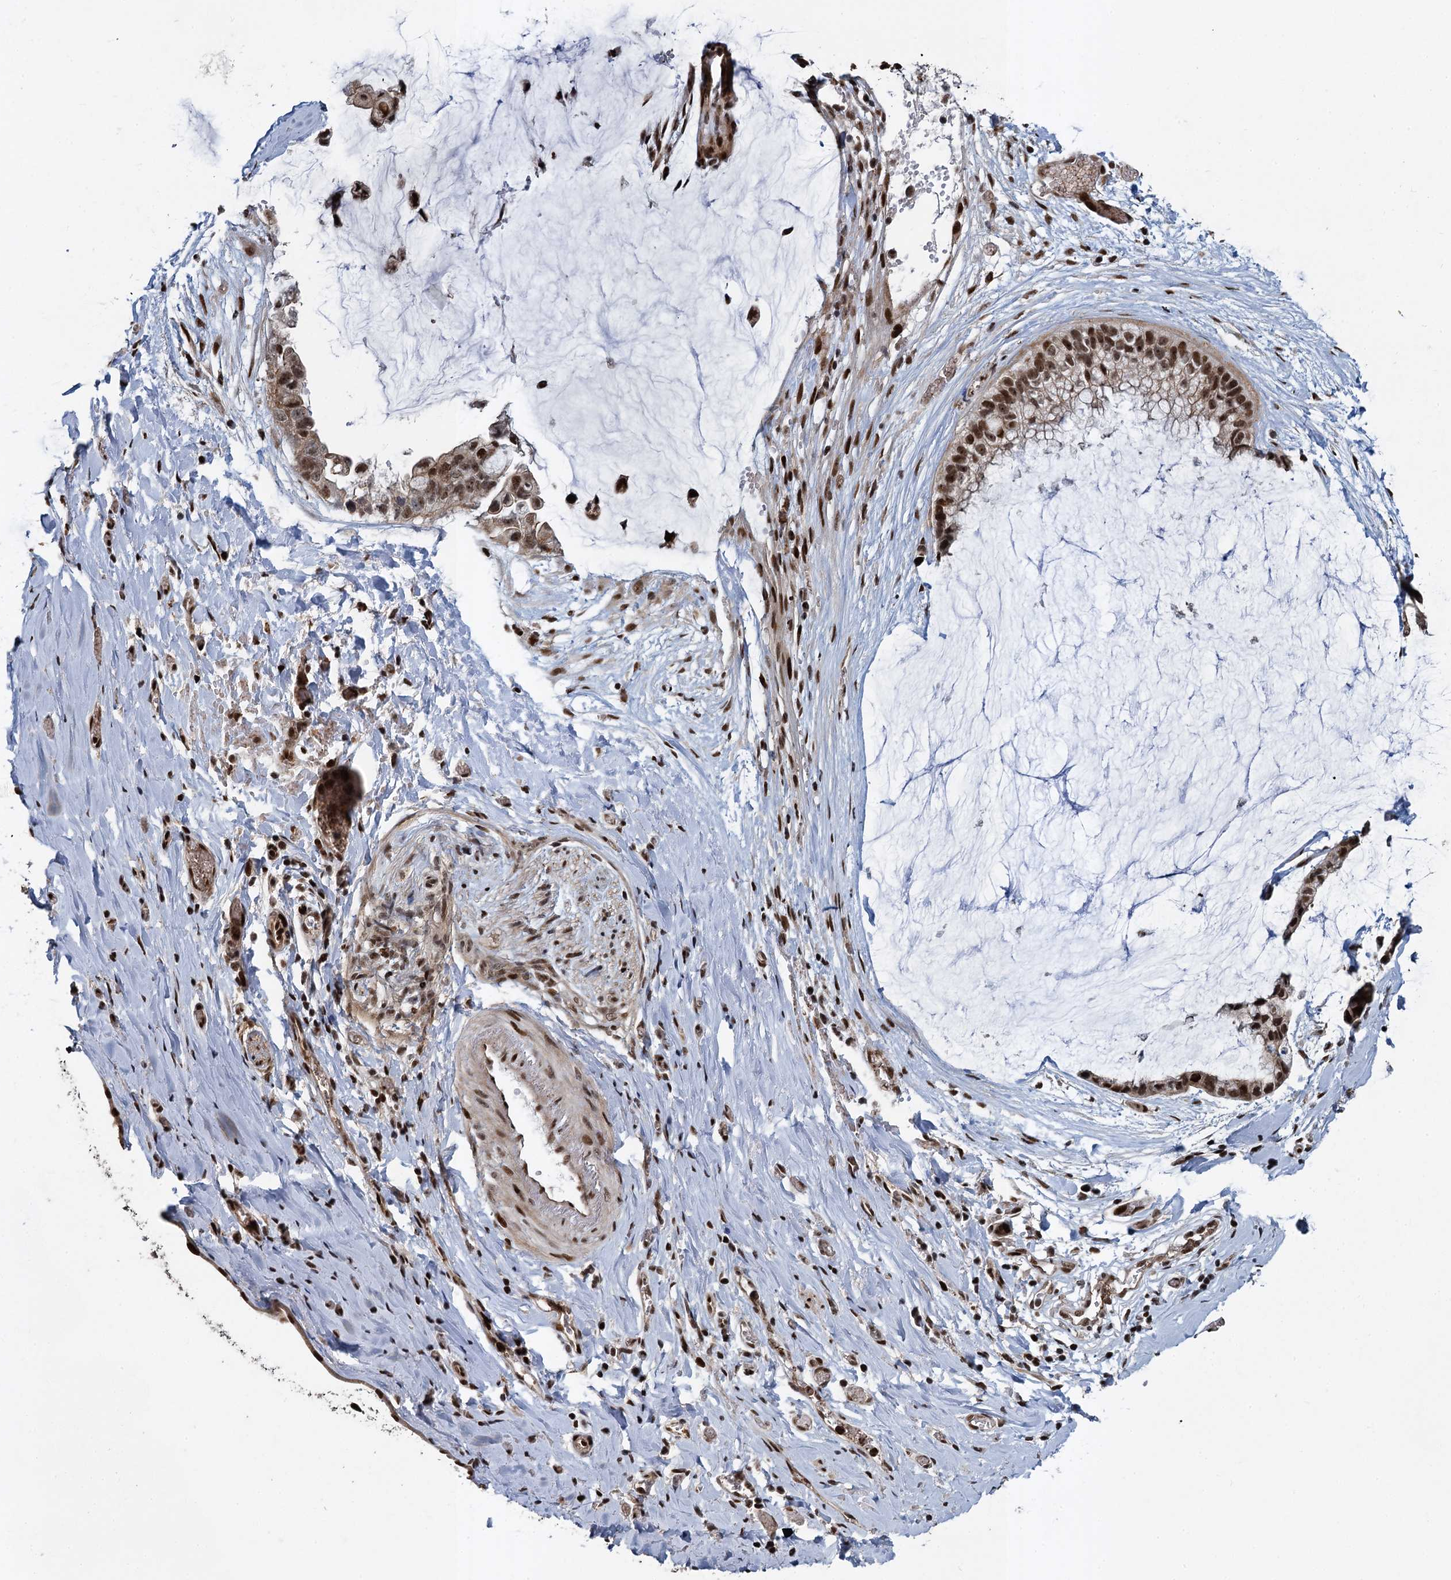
{"staining": {"intensity": "moderate", "quantity": ">75%", "location": "nuclear"}, "tissue": "ovarian cancer", "cell_type": "Tumor cells", "image_type": "cancer", "snomed": [{"axis": "morphology", "description": "Cystadenocarcinoma, mucinous, NOS"}, {"axis": "topography", "description": "Ovary"}], "caption": "Tumor cells show medium levels of moderate nuclear staining in about >75% of cells in ovarian mucinous cystadenocarcinoma.", "gene": "ANKRD49", "patient": {"sex": "female", "age": 39}}